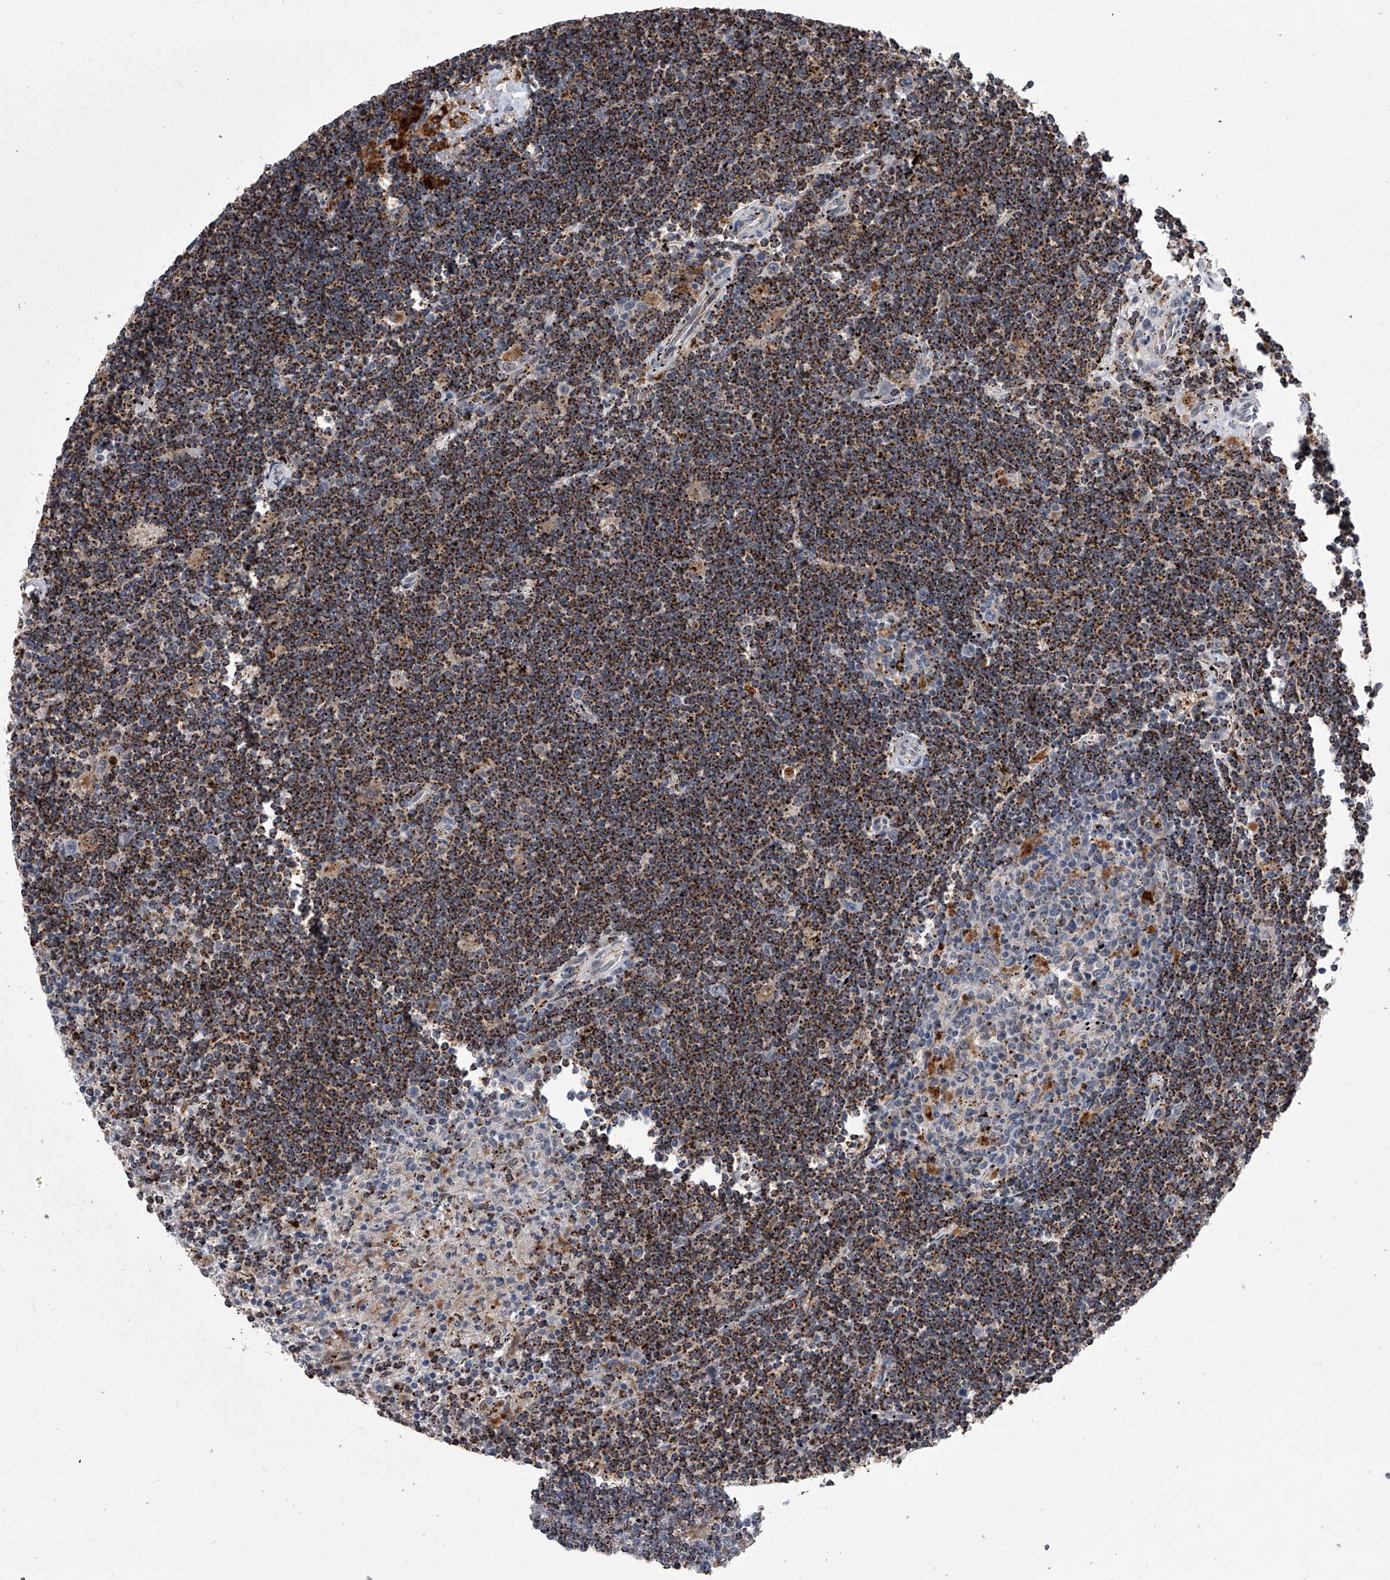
{"staining": {"intensity": "strong", "quantity": ">75%", "location": "cytoplasmic/membranous"}, "tissue": "lymphoma", "cell_type": "Tumor cells", "image_type": "cancer", "snomed": [{"axis": "morphology", "description": "Malignant lymphoma, non-Hodgkin's type, Low grade"}, {"axis": "topography", "description": "Spleen"}], "caption": "A high amount of strong cytoplasmic/membranous staining is appreciated in about >75% of tumor cells in lymphoma tissue. The protein of interest is shown in brown color, while the nuclei are stained blue.", "gene": "TRIM8", "patient": {"sex": "male", "age": 76}}